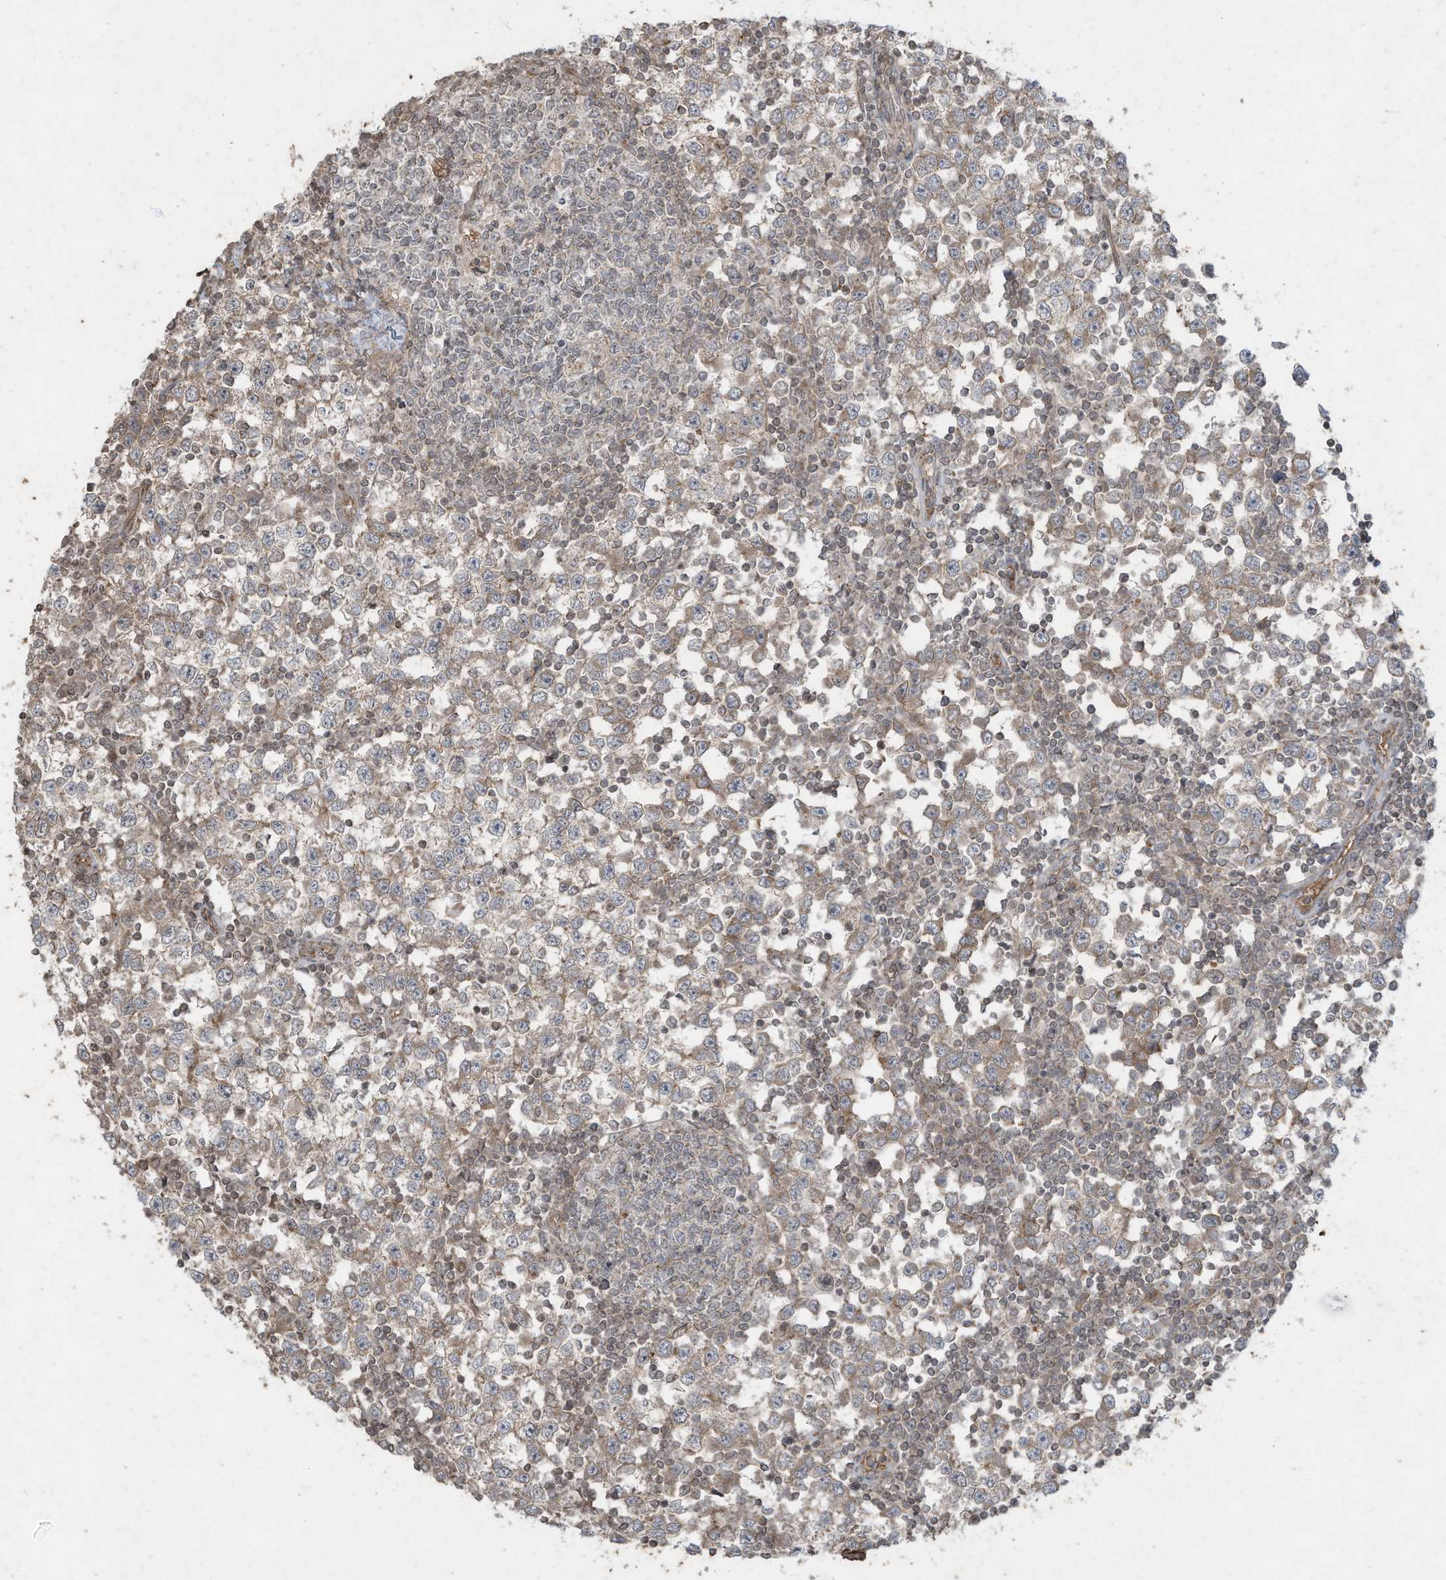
{"staining": {"intensity": "weak", "quantity": ">75%", "location": "cytoplasmic/membranous"}, "tissue": "testis cancer", "cell_type": "Tumor cells", "image_type": "cancer", "snomed": [{"axis": "morphology", "description": "Seminoma, NOS"}, {"axis": "topography", "description": "Testis"}], "caption": "The immunohistochemical stain labels weak cytoplasmic/membranous staining in tumor cells of testis cancer tissue. (brown staining indicates protein expression, while blue staining denotes nuclei).", "gene": "MATN2", "patient": {"sex": "male", "age": 65}}